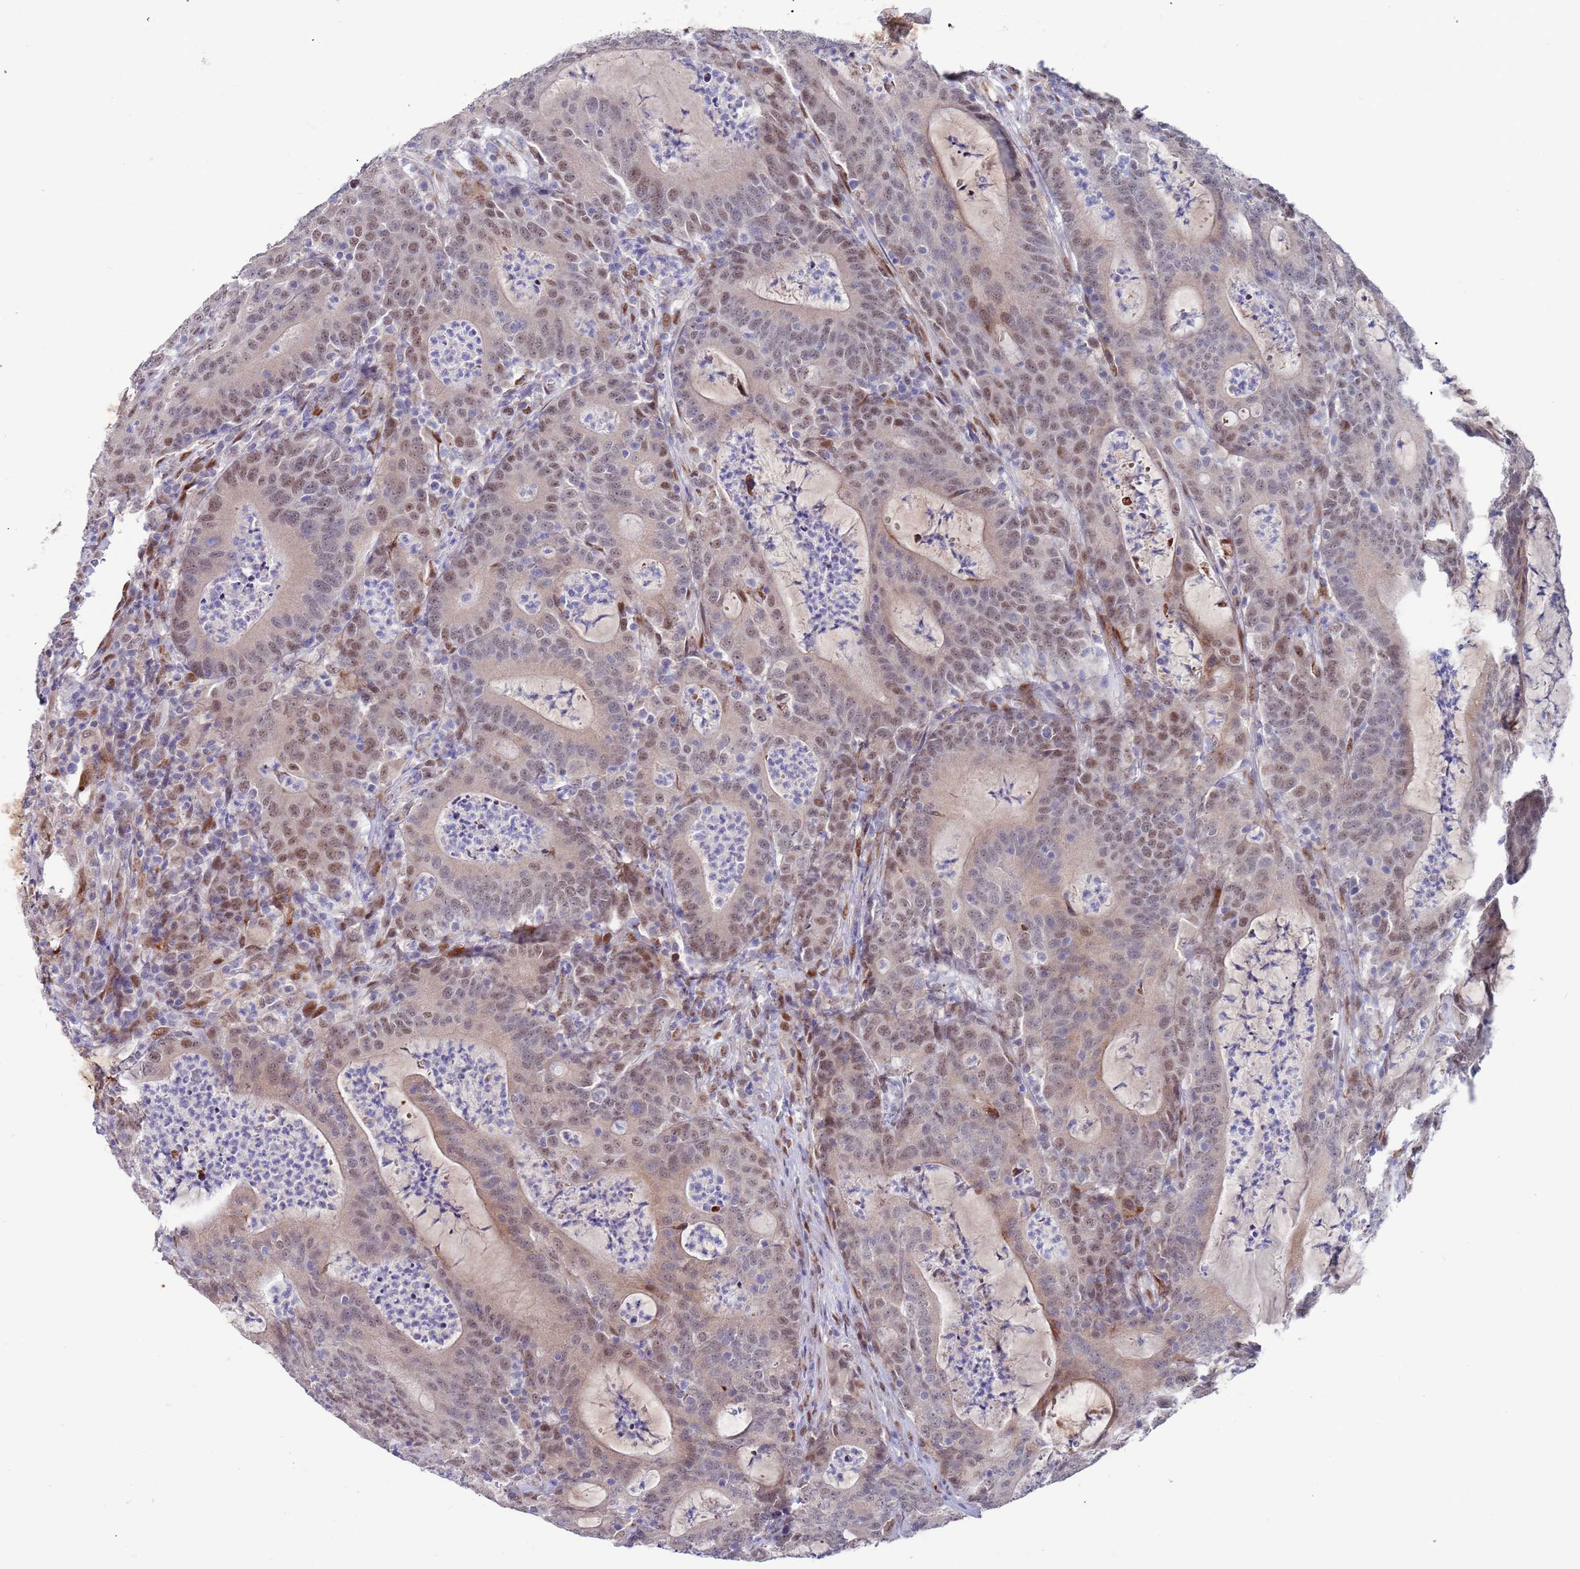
{"staining": {"intensity": "weak", "quantity": "25%-75%", "location": "nuclear"}, "tissue": "colorectal cancer", "cell_type": "Tumor cells", "image_type": "cancer", "snomed": [{"axis": "morphology", "description": "Adenocarcinoma, NOS"}, {"axis": "topography", "description": "Colon"}], "caption": "Protein positivity by immunohistochemistry (IHC) exhibits weak nuclear positivity in approximately 25%-75% of tumor cells in colorectal cancer (adenocarcinoma).", "gene": "FBXO27", "patient": {"sex": "male", "age": 83}}